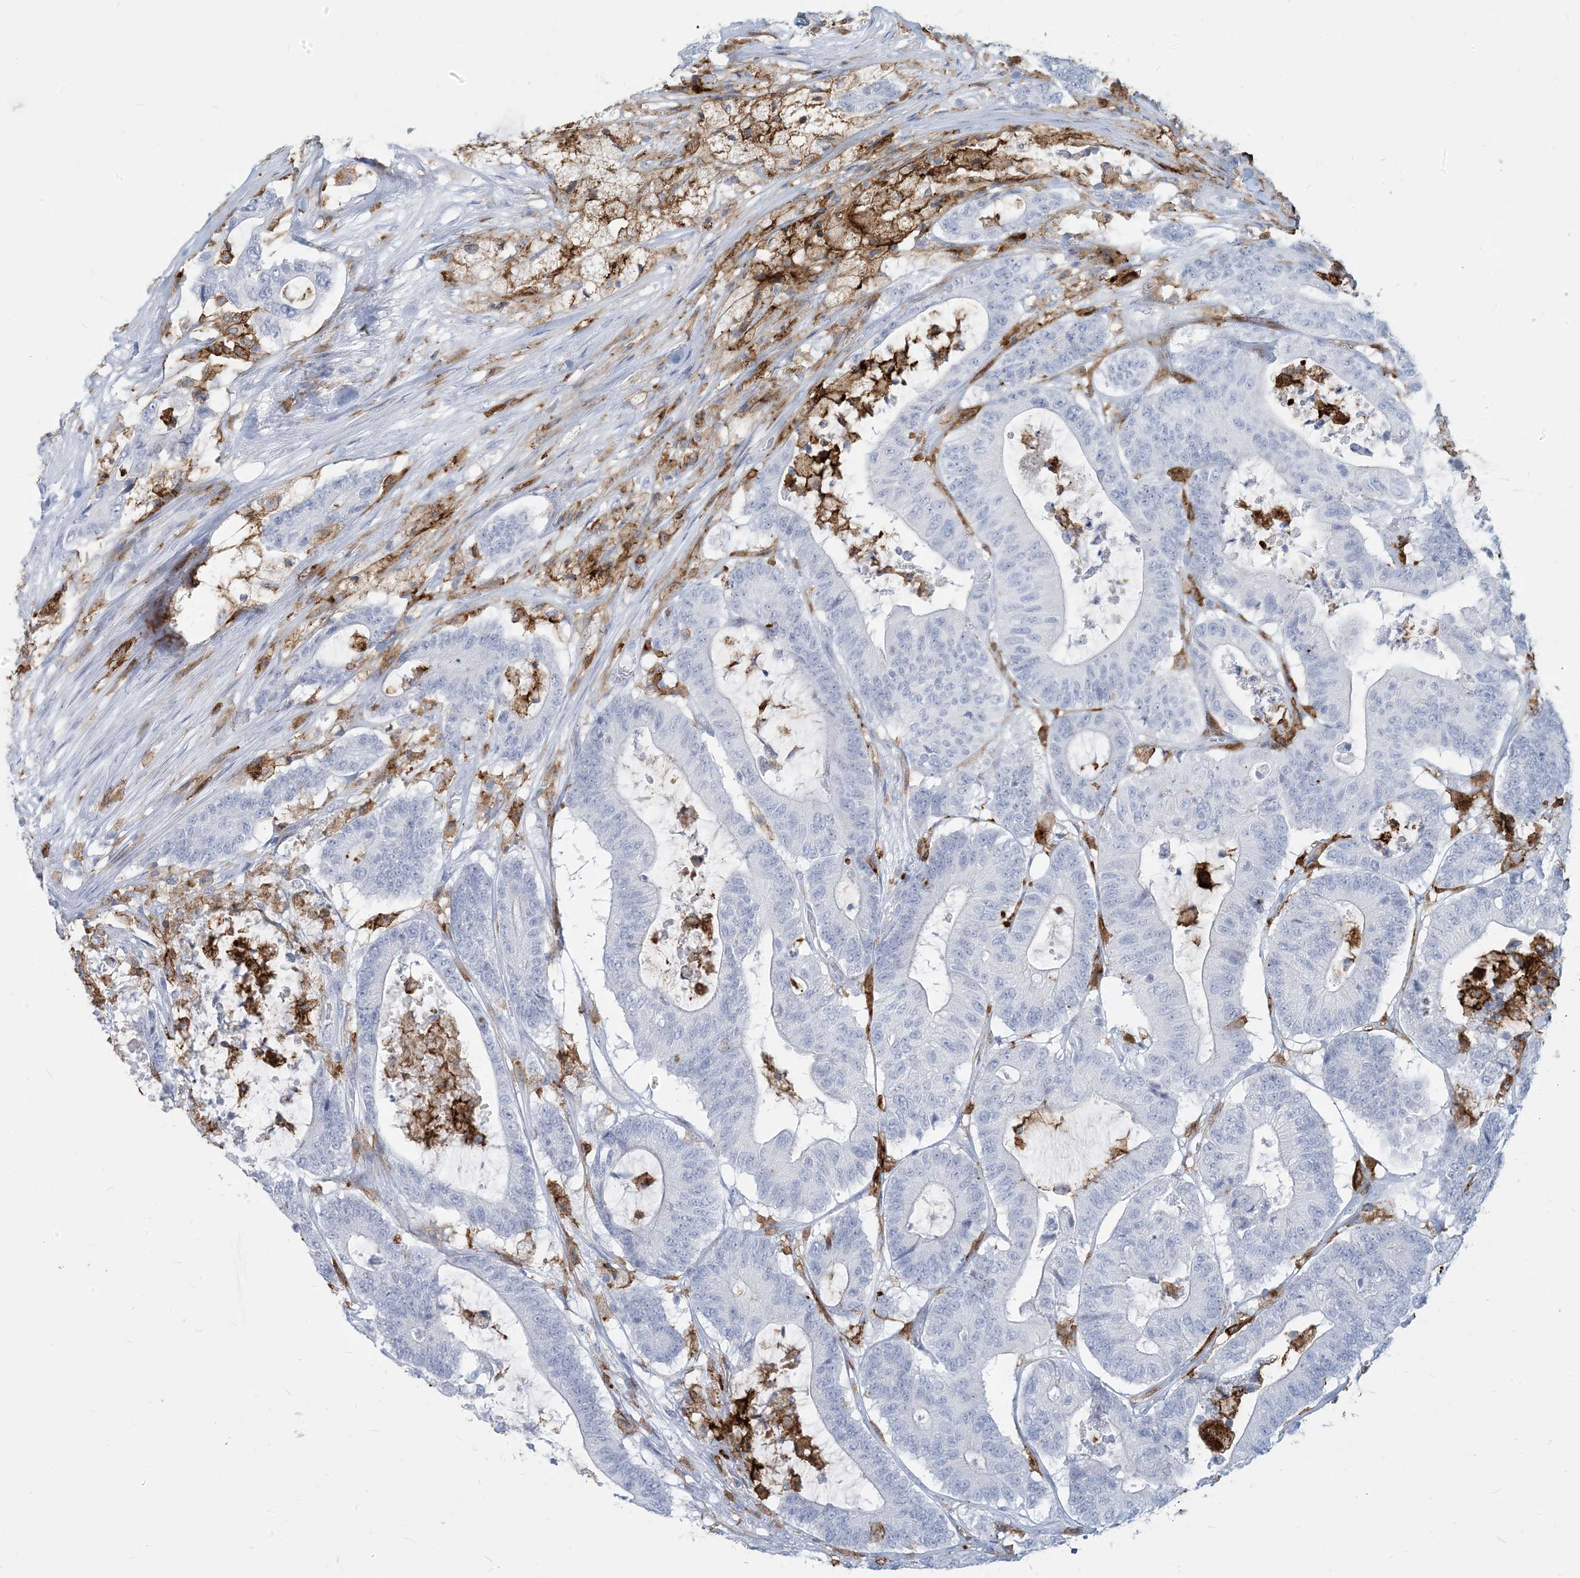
{"staining": {"intensity": "negative", "quantity": "none", "location": "none"}, "tissue": "colorectal cancer", "cell_type": "Tumor cells", "image_type": "cancer", "snomed": [{"axis": "morphology", "description": "Adenocarcinoma, NOS"}, {"axis": "topography", "description": "Colon"}], "caption": "IHC image of neoplastic tissue: colorectal adenocarcinoma stained with DAB demonstrates no significant protein expression in tumor cells.", "gene": "HLA-DRB1", "patient": {"sex": "female", "age": 84}}